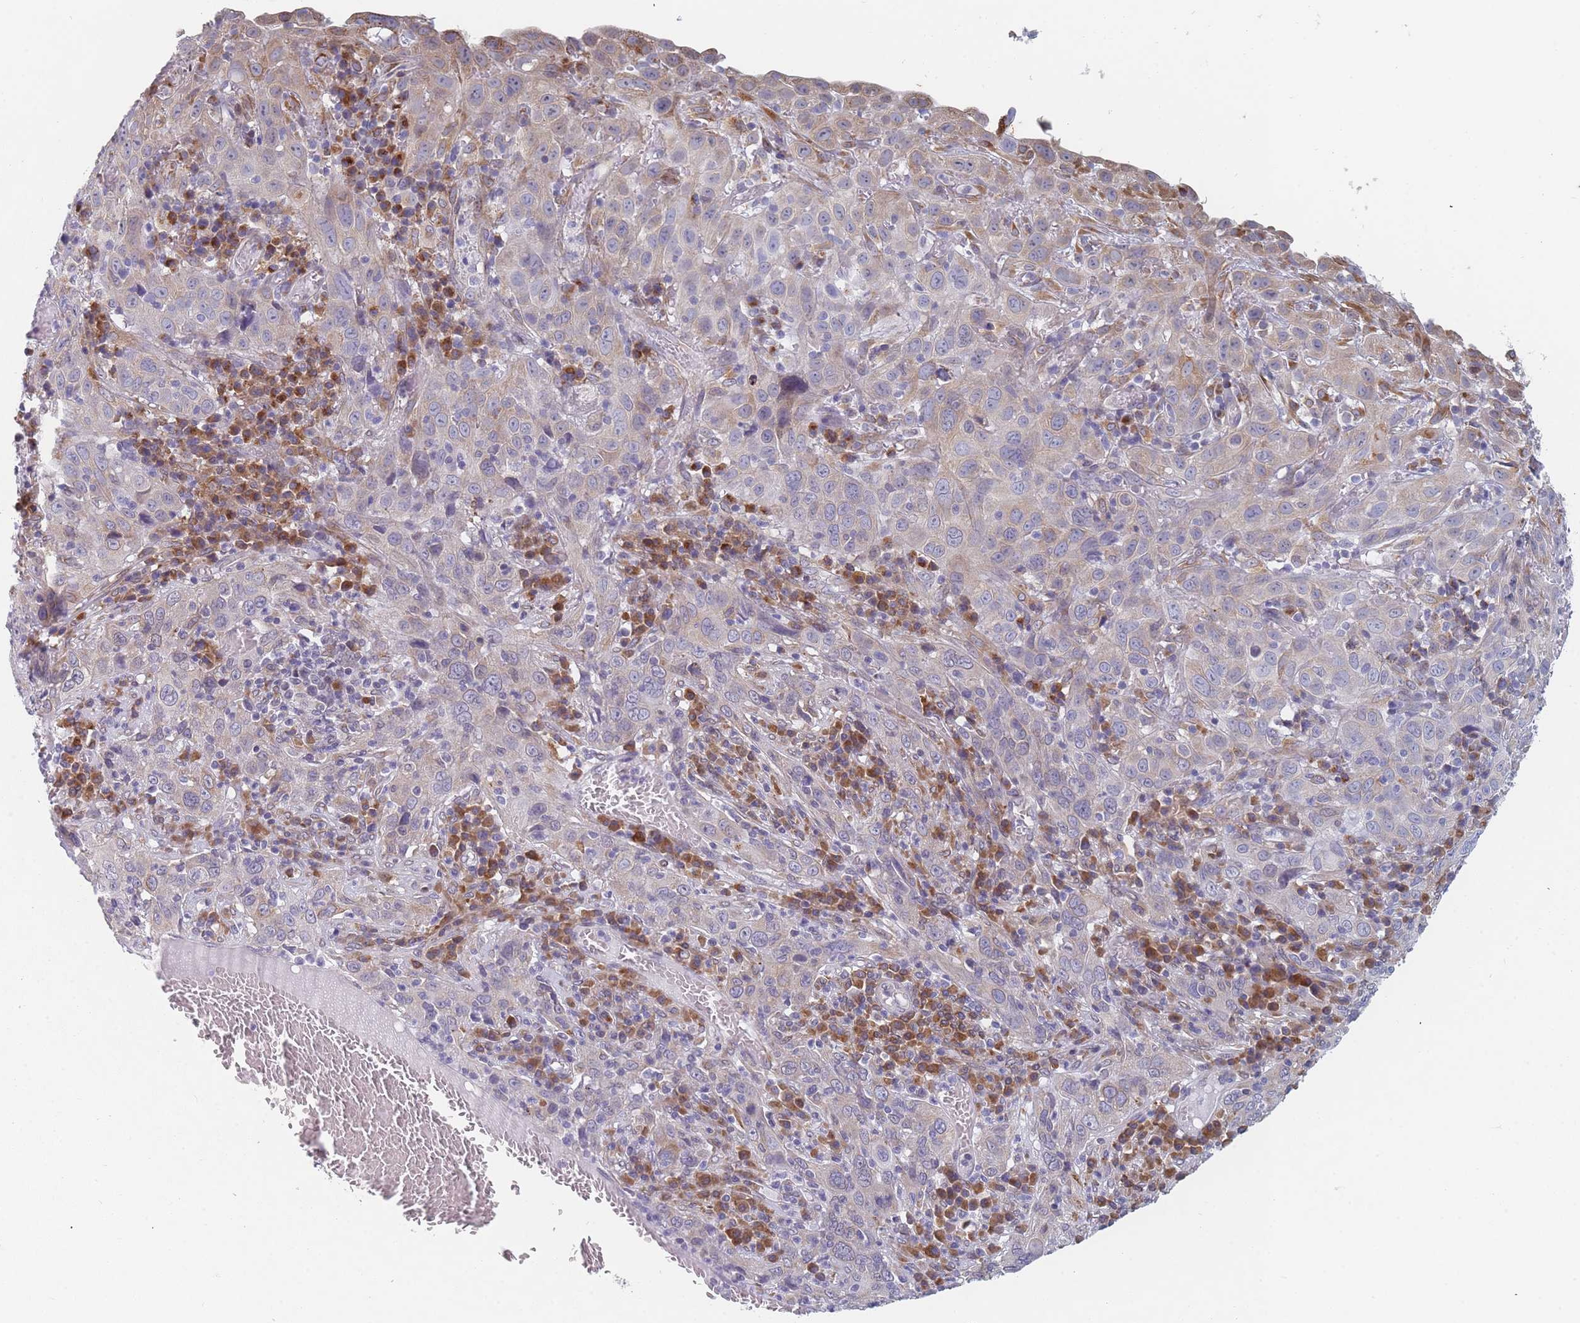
{"staining": {"intensity": "weak", "quantity": "<25%", "location": "cytoplasmic/membranous"}, "tissue": "cervical cancer", "cell_type": "Tumor cells", "image_type": "cancer", "snomed": [{"axis": "morphology", "description": "Squamous cell carcinoma, NOS"}, {"axis": "topography", "description": "Cervix"}], "caption": "Squamous cell carcinoma (cervical) was stained to show a protein in brown. There is no significant staining in tumor cells. (Immunohistochemistry (ihc), brightfield microscopy, high magnification).", "gene": "TMED10", "patient": {"sex": "female", "age": 46}}